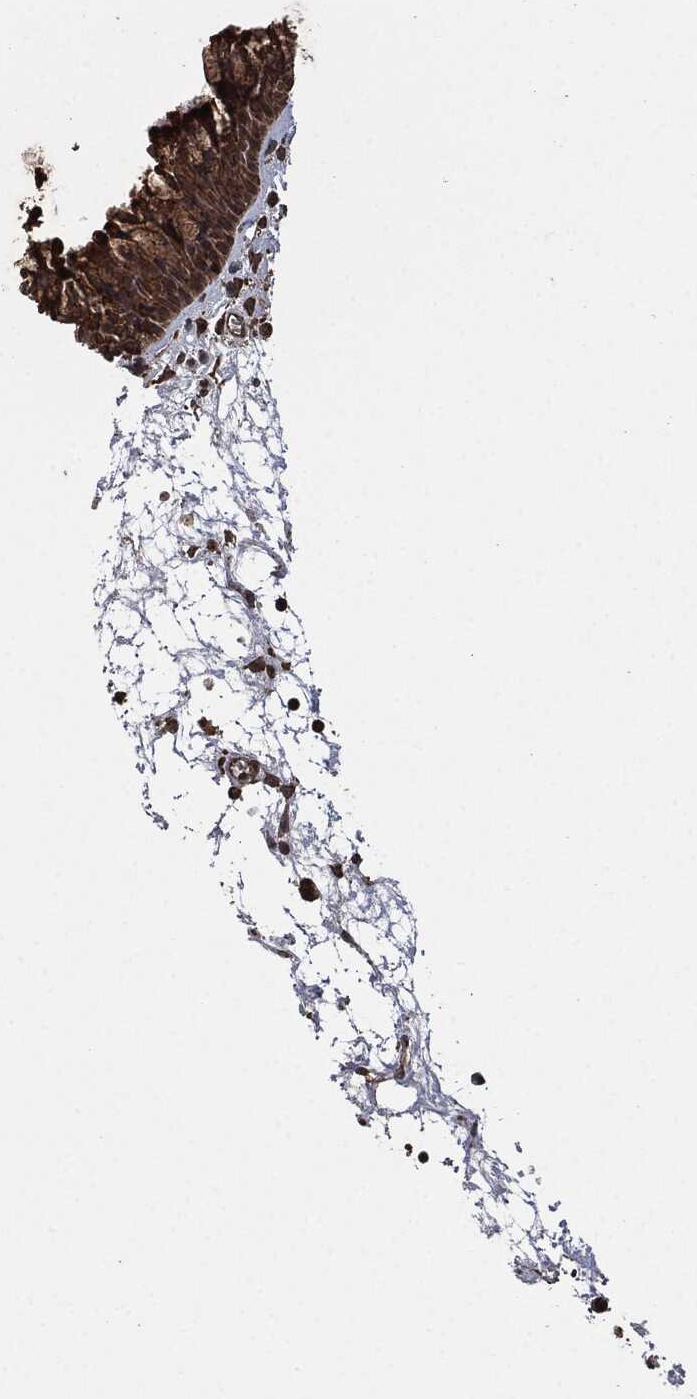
{"staining": {"intensity": "strong", "quantity": ">75%", "location": "cytoplasmic/membranous"}, "tissue": "nasopharynx", "cell_type": "Respiratory epithelial cells", "image_type": "normal", "snomed": [{"axis": "morphology", "description": "Normal tissue, NOS"}, {"axis": "topography", "description": "Nasopharynx"}], "caption": "Strong cytoplasmic/membranous staining is appreciated in approximately >75% of respiratory epithelial cells in normal nasopharynx. Nuclei are stained in blue.", "gene": "LIG3", "patient": {"sex": "male", "age": 58}}